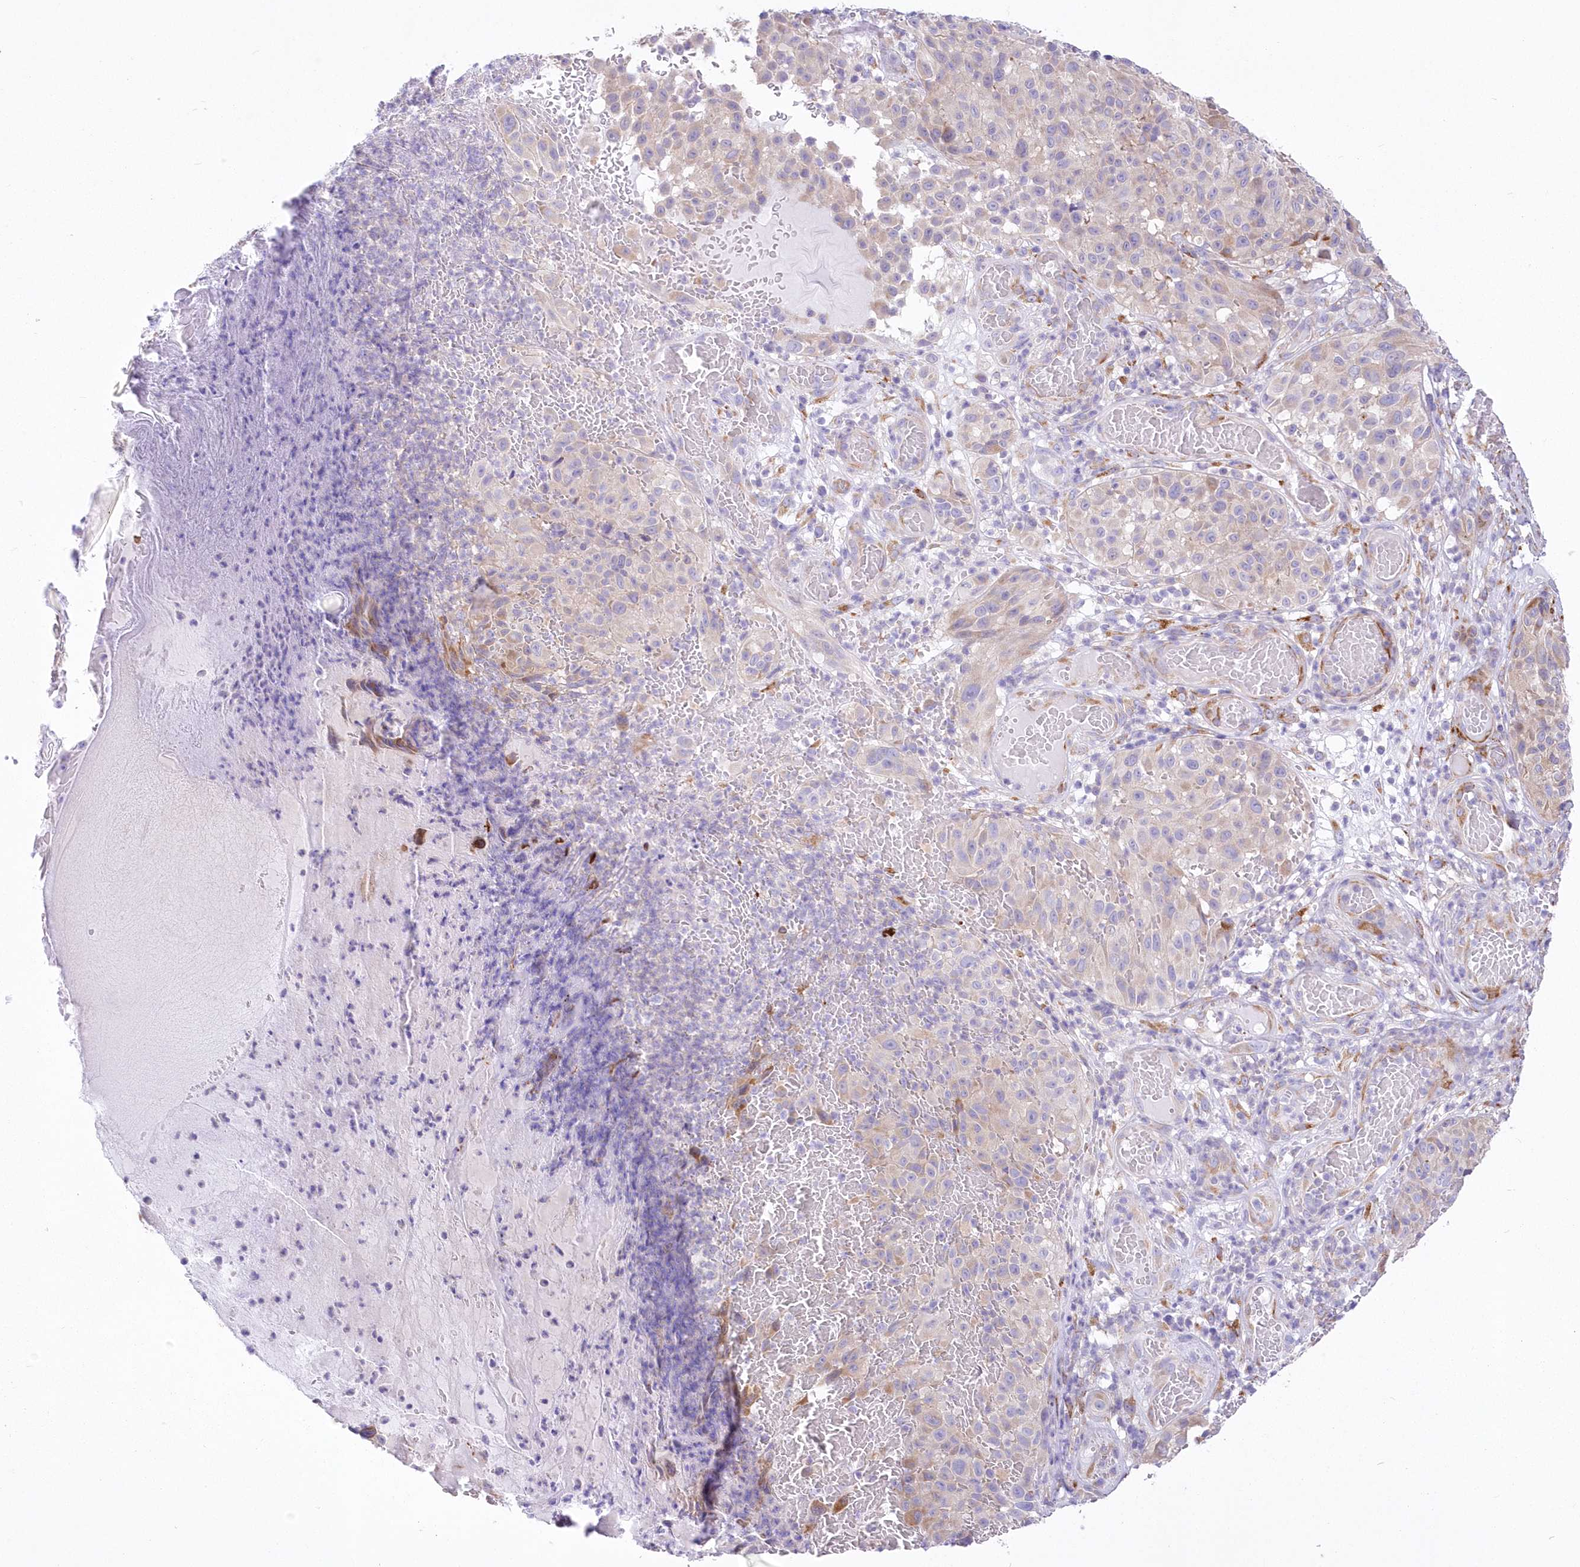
{"staining": {"intensity": "negative", "quantity": "none", "location": "none"}, "tissue": "melanoma", "cell_type": "Tumor cells", "image_type": "cancer", "snomed": [{"axis": "morphology", "description": "Malignant melanoma, NOS"}, {"axis": "topography", "description": "Skin"}], "caption": "High magnification brightfield microscopy of malignant melanoma stained with DAB (brown) and counterstained with hematoxylin (blue): tumor cells show no significant expression.", "gene": "YTHDC2", "patient": {"sex": "male", "age": 83}}